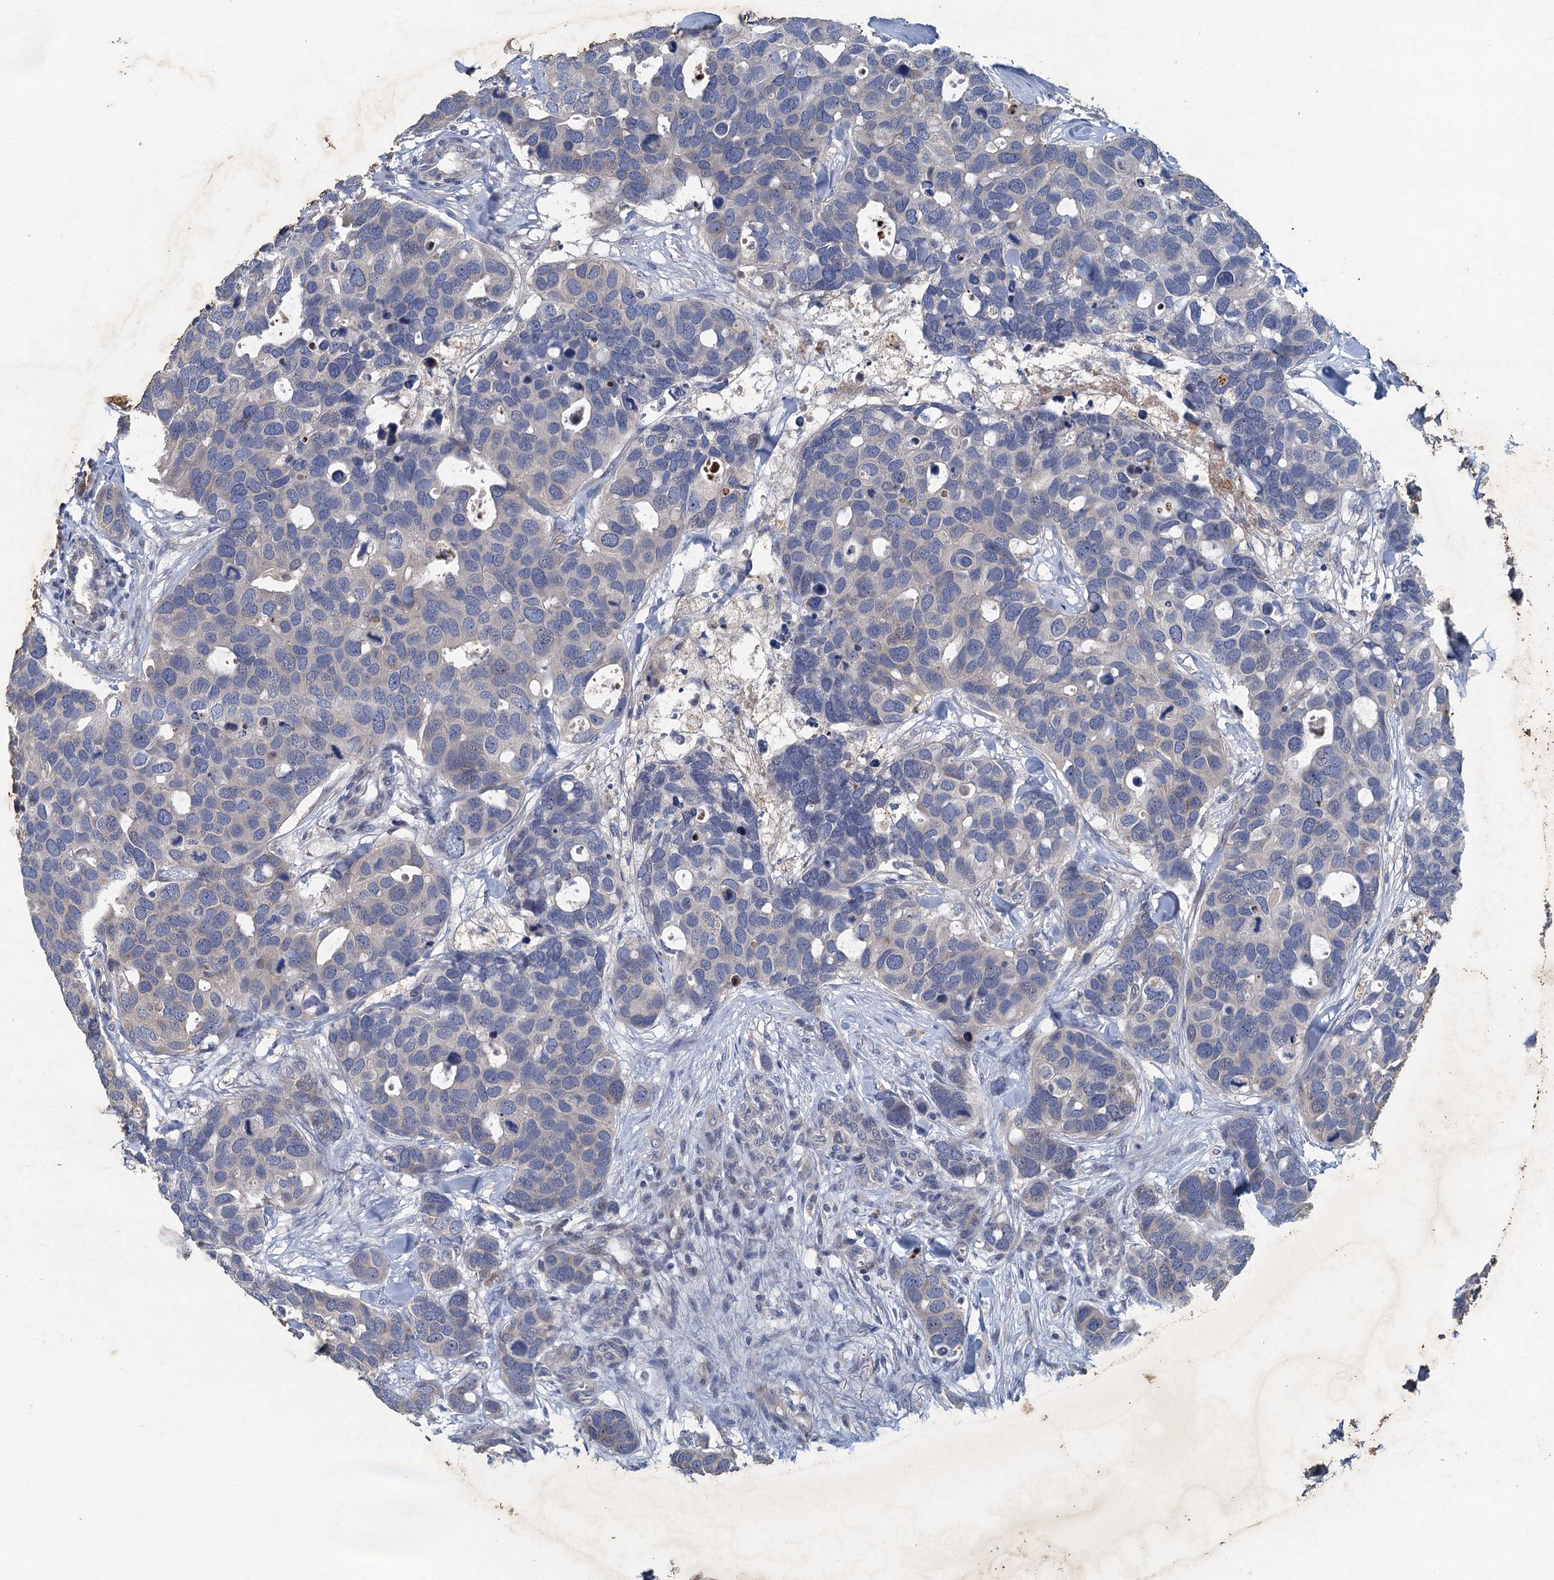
{"staining": {"intensity": "strong", "quantity": "<25%", "location": "cytoplasmic/membranous"}, "tissue": "breast cancer", "cell_type": "Tumor cells", "image_type": "cancer", "snomed": [{"axis": "morphology", "description": "Duct carcinoma"}, {"axis": "topography", "description": "Breast"}], "caption": "Breast cancer (intraductal carcinoma) stained with a protein marker displays strong staining in tumor cells.", "gene": "TPCN1", "patient": {"sex": "female", "age": 83}}